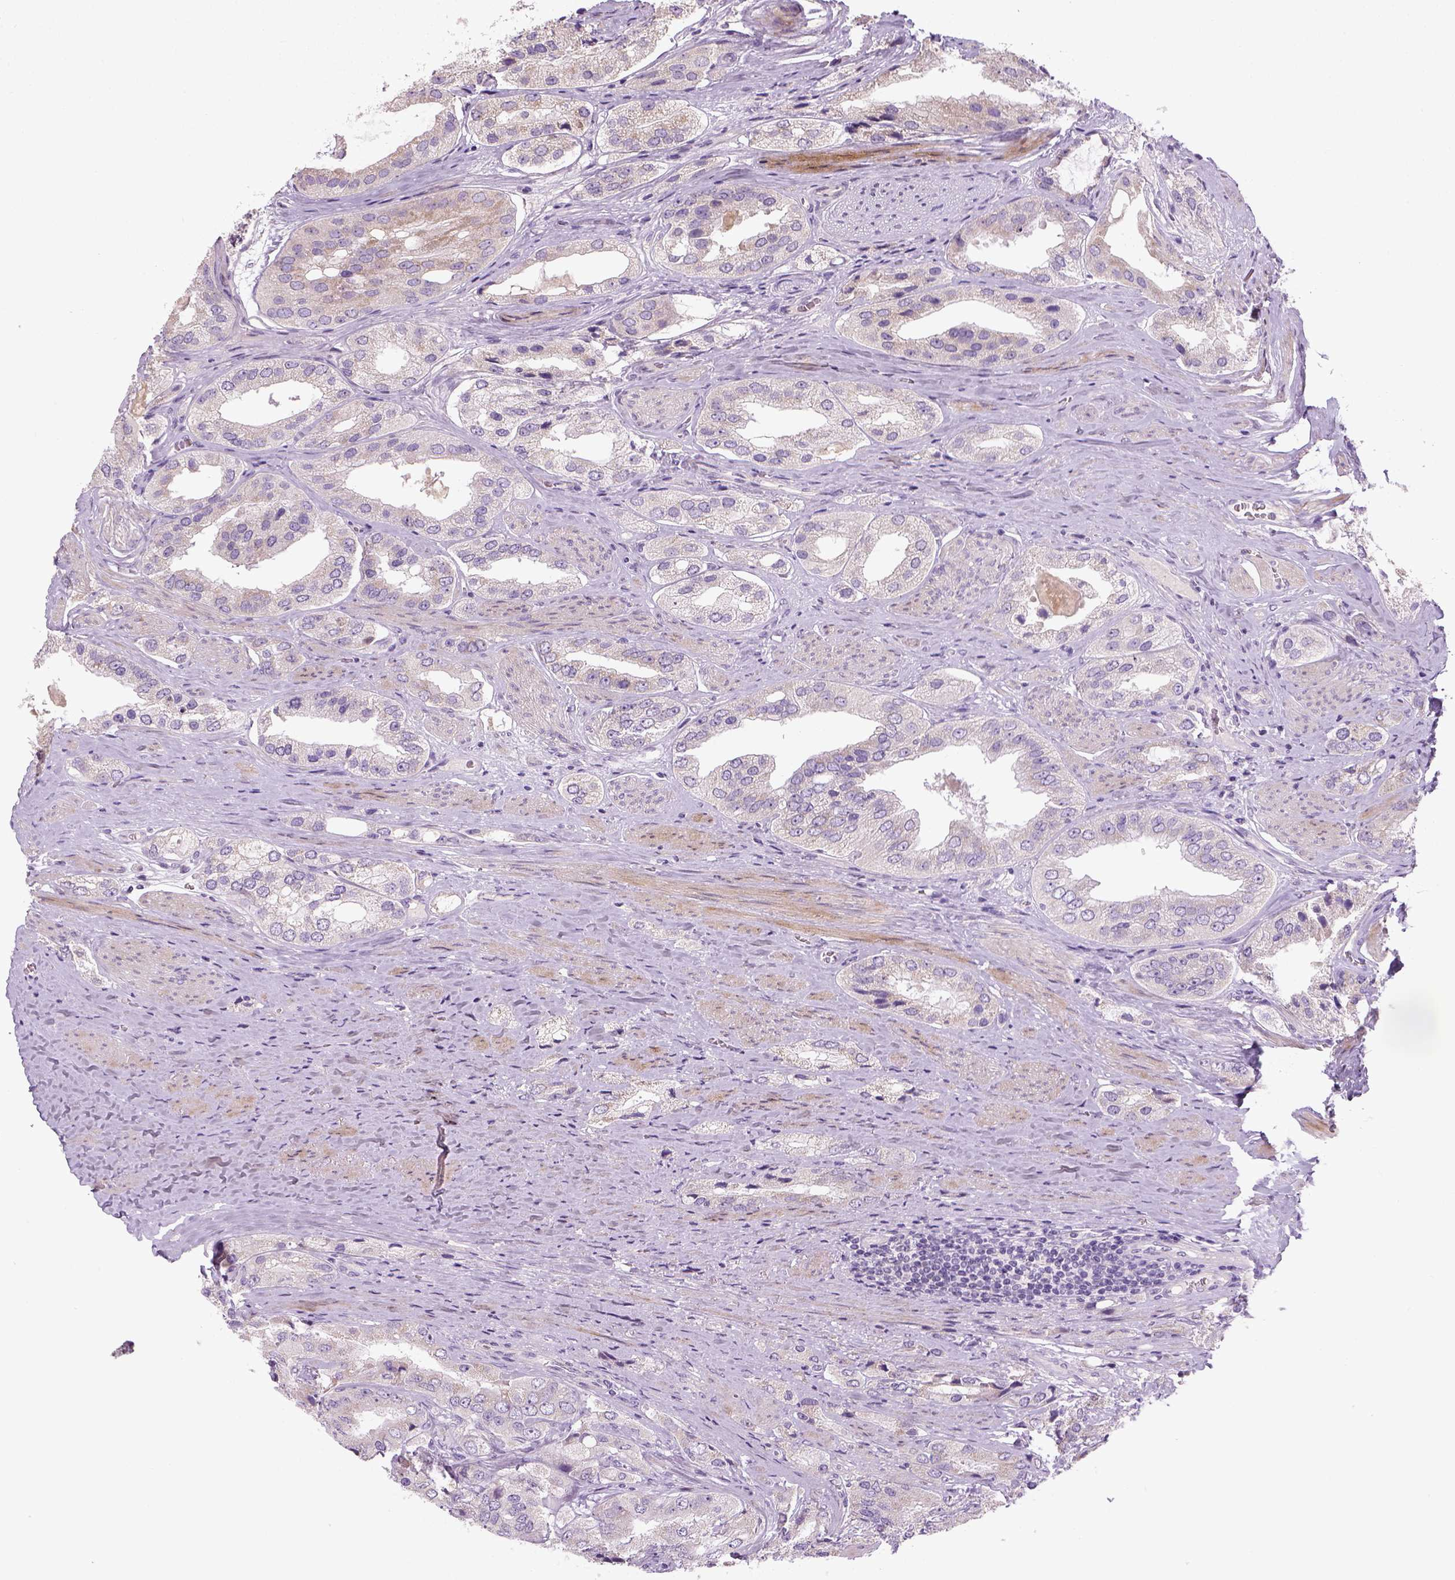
{"staining": {"intensity": "negative", "quantity": "none", "location": "none"}, "tissue": "prostate cancer", "cell_type": "Tumor cells", "image_type": "cancer", "snomed": [{"axis": "morphology", "description": "Adenocarcinoma, Low grade"}, {"axis": "topography", "description": "Prostate"}], "caption": "High magnification brightfield microscopy of prostate adenocarcinoma (low-grade) stained with DAB (brown) and counterstained with hematoxylin (blue): tumor cells show no significant expression.", "gene": "NUDT6", "patient": {"sex": "male", "age": 69}}